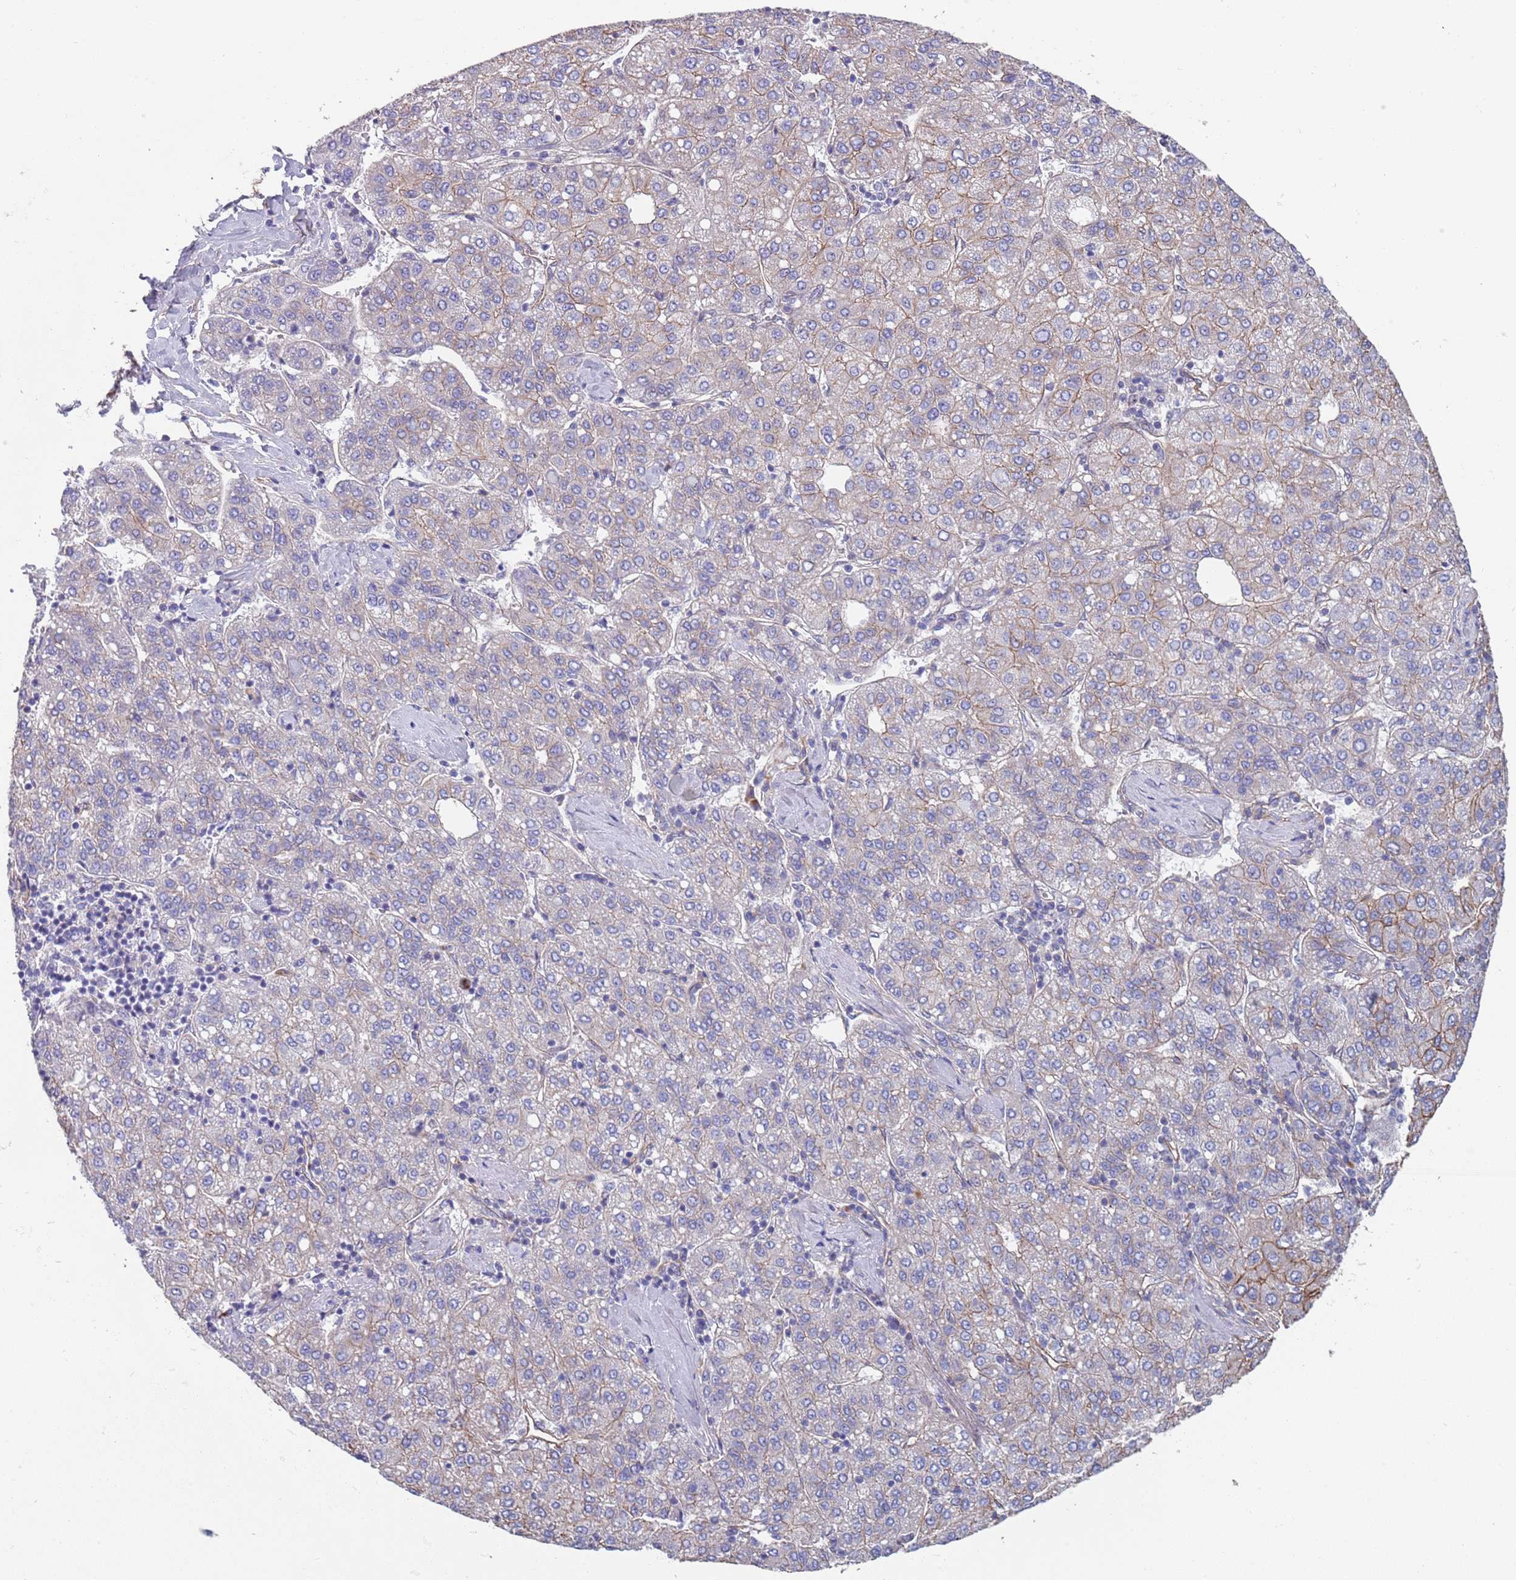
{"staining": {"intensity": "moderate", "quantity": "<25%", "location": "cytoplasmic/membranous"}, "tissue": "liver cancer", "cell_type": "Tumor cells", "image_type": "cancer", "snomed": [{"axis": "morphology", "description": "Carcinoma, Hepatocellular, NOS"}, {"axis": "topography", "description": "Liver"}], "caption": "Liver cancer (hepatocellular carcinoma) stained with a brown dye shows moderate cytoplasmic/membranous positive positivity in approximately <25% of tumor cells.", "gene": "JAKMIP2", "patient": {"sex": "male", "age": 65}}